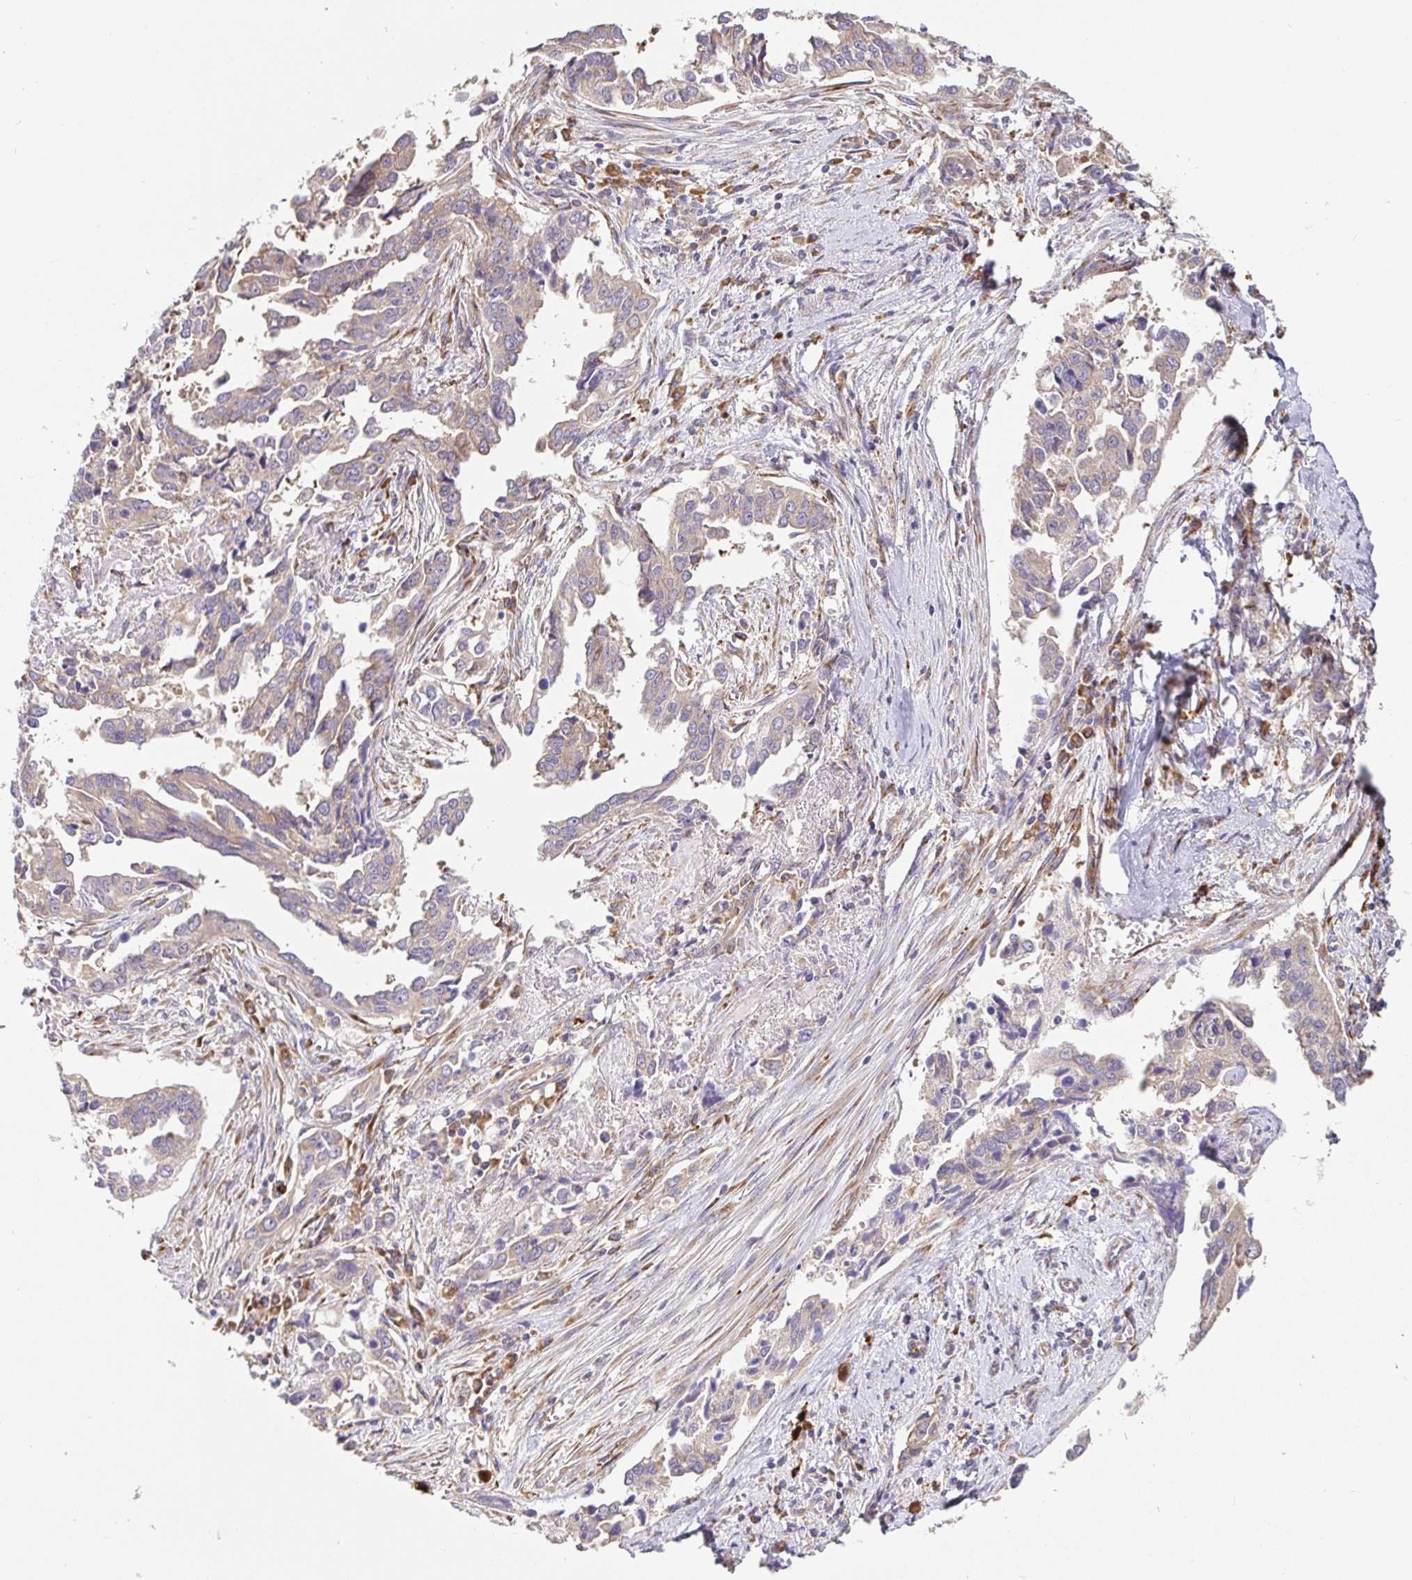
{"staining": {"intensity": "weak", "quantity": "25%-75%", "location": "cytoplasmic/membranous"}, "tissue": "ovarian cancer", "cell_type": "Tumor cells", "image_type": "cancer", "snomed": [{"axis": "morphology", "description": "Cystadenocarcinoma, serous, NOS"}, {"axis": "topography", "description": "Ovary"}], "caption": "Ovarian cancer stained for a protein demonstrates weak cytoplasmic/membranous positivity in tumor cells. (brown staining indicates protein expression, while blue staining denotes nuclei).", "gene": "PDPK1", "patient": {"sex": "female", "age": 75}}